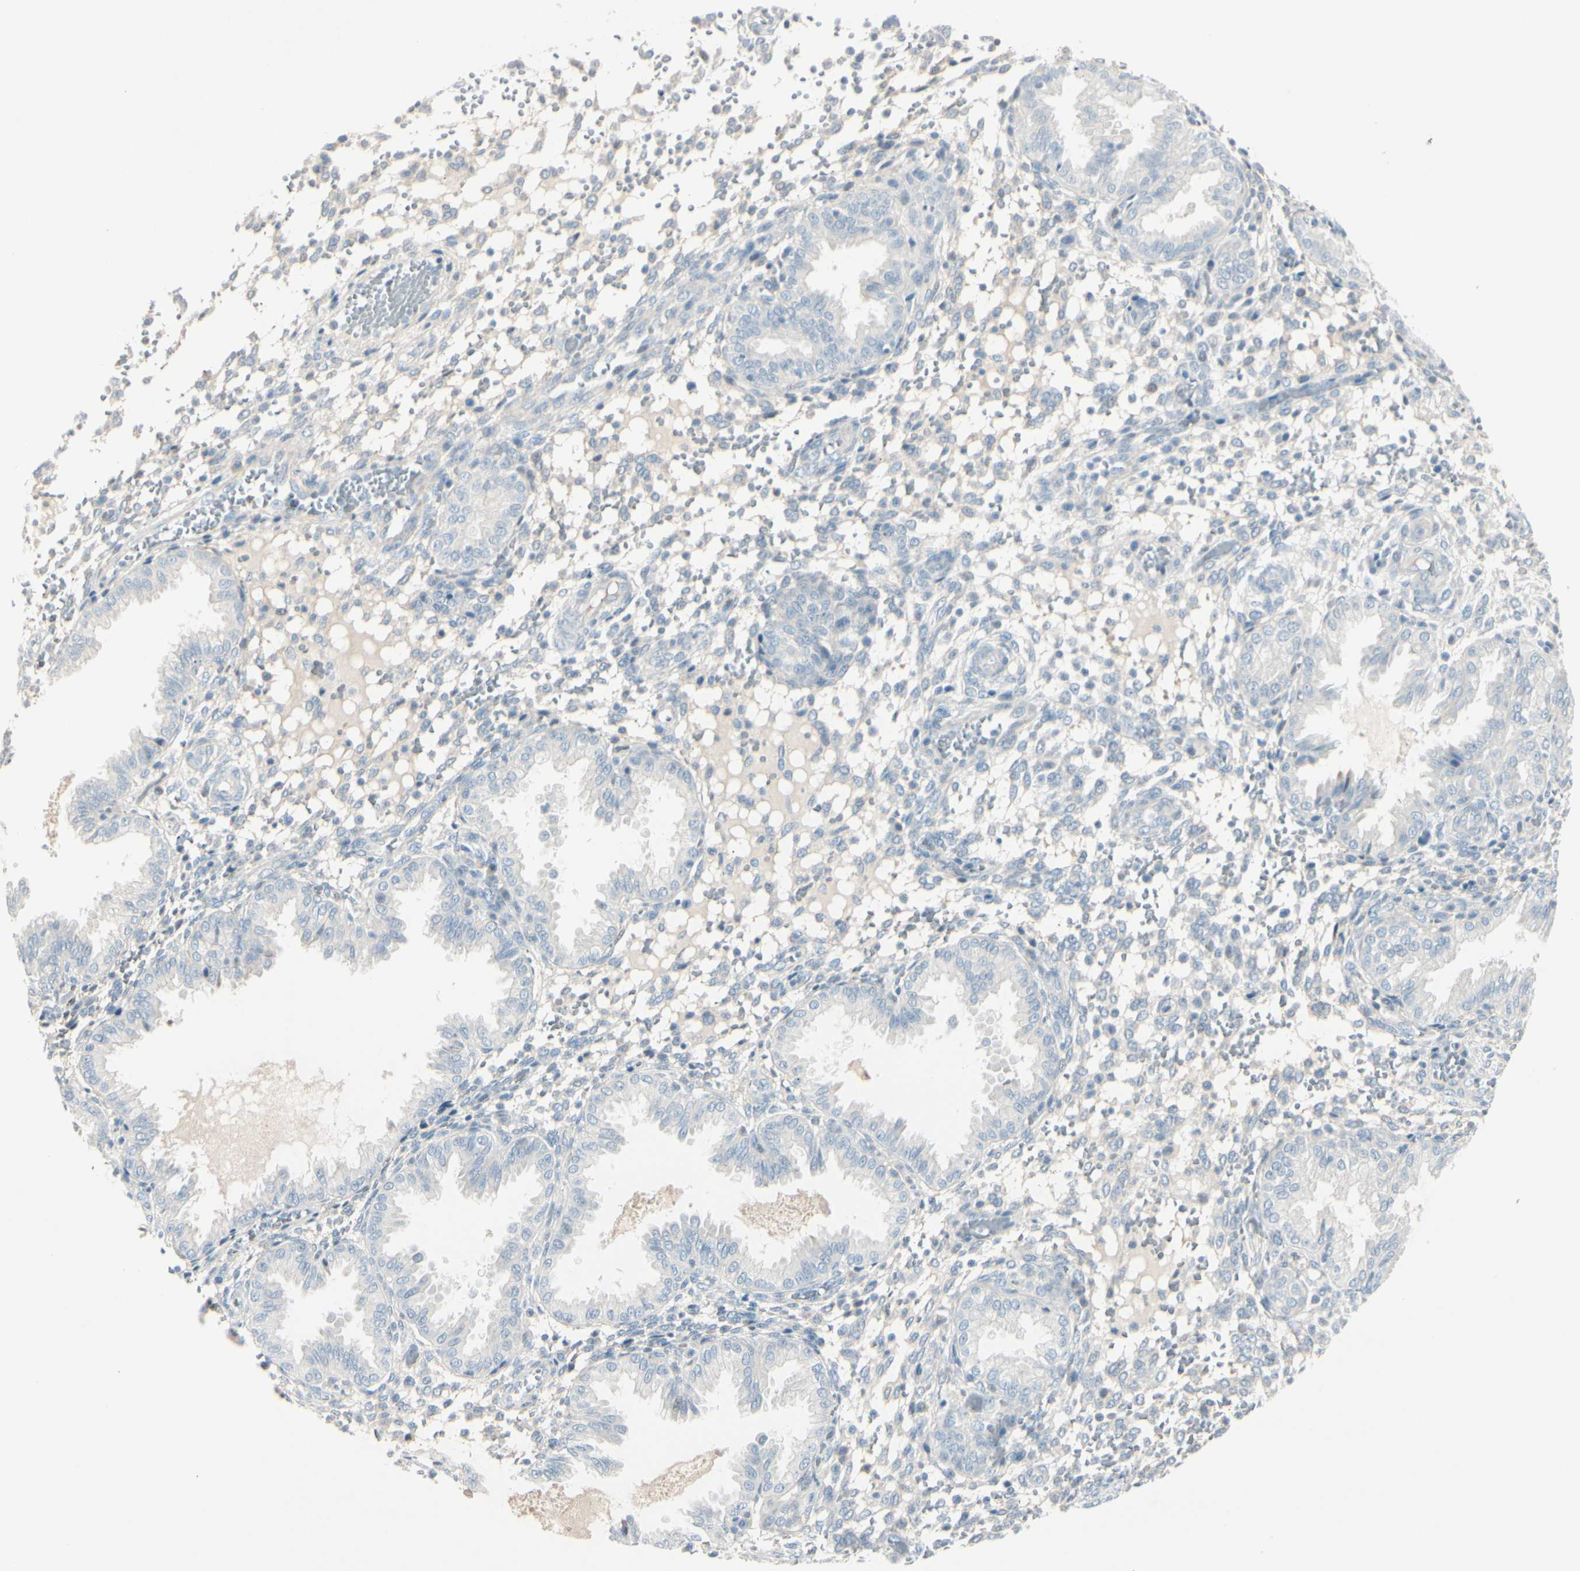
{"staining": {"intensity": "negative", "quantity": "none", "location": "none"}, "tissue": "endometrium", "cell_type": "Cells in endometrial stroma", "image_type": "normal", "snomed": [{"axis": "morphology", "description": "Normal tissue, NOS"}, {"axis": "topography", "description": "Endometrium"}], "caption": "An immunohistochemistry image of benign endometrium is shown. There is no staining in cells in endometrial stroma of endometrium.", "gene": "CACNA2D1", "patient": {"sex": "female", "age": 33}}